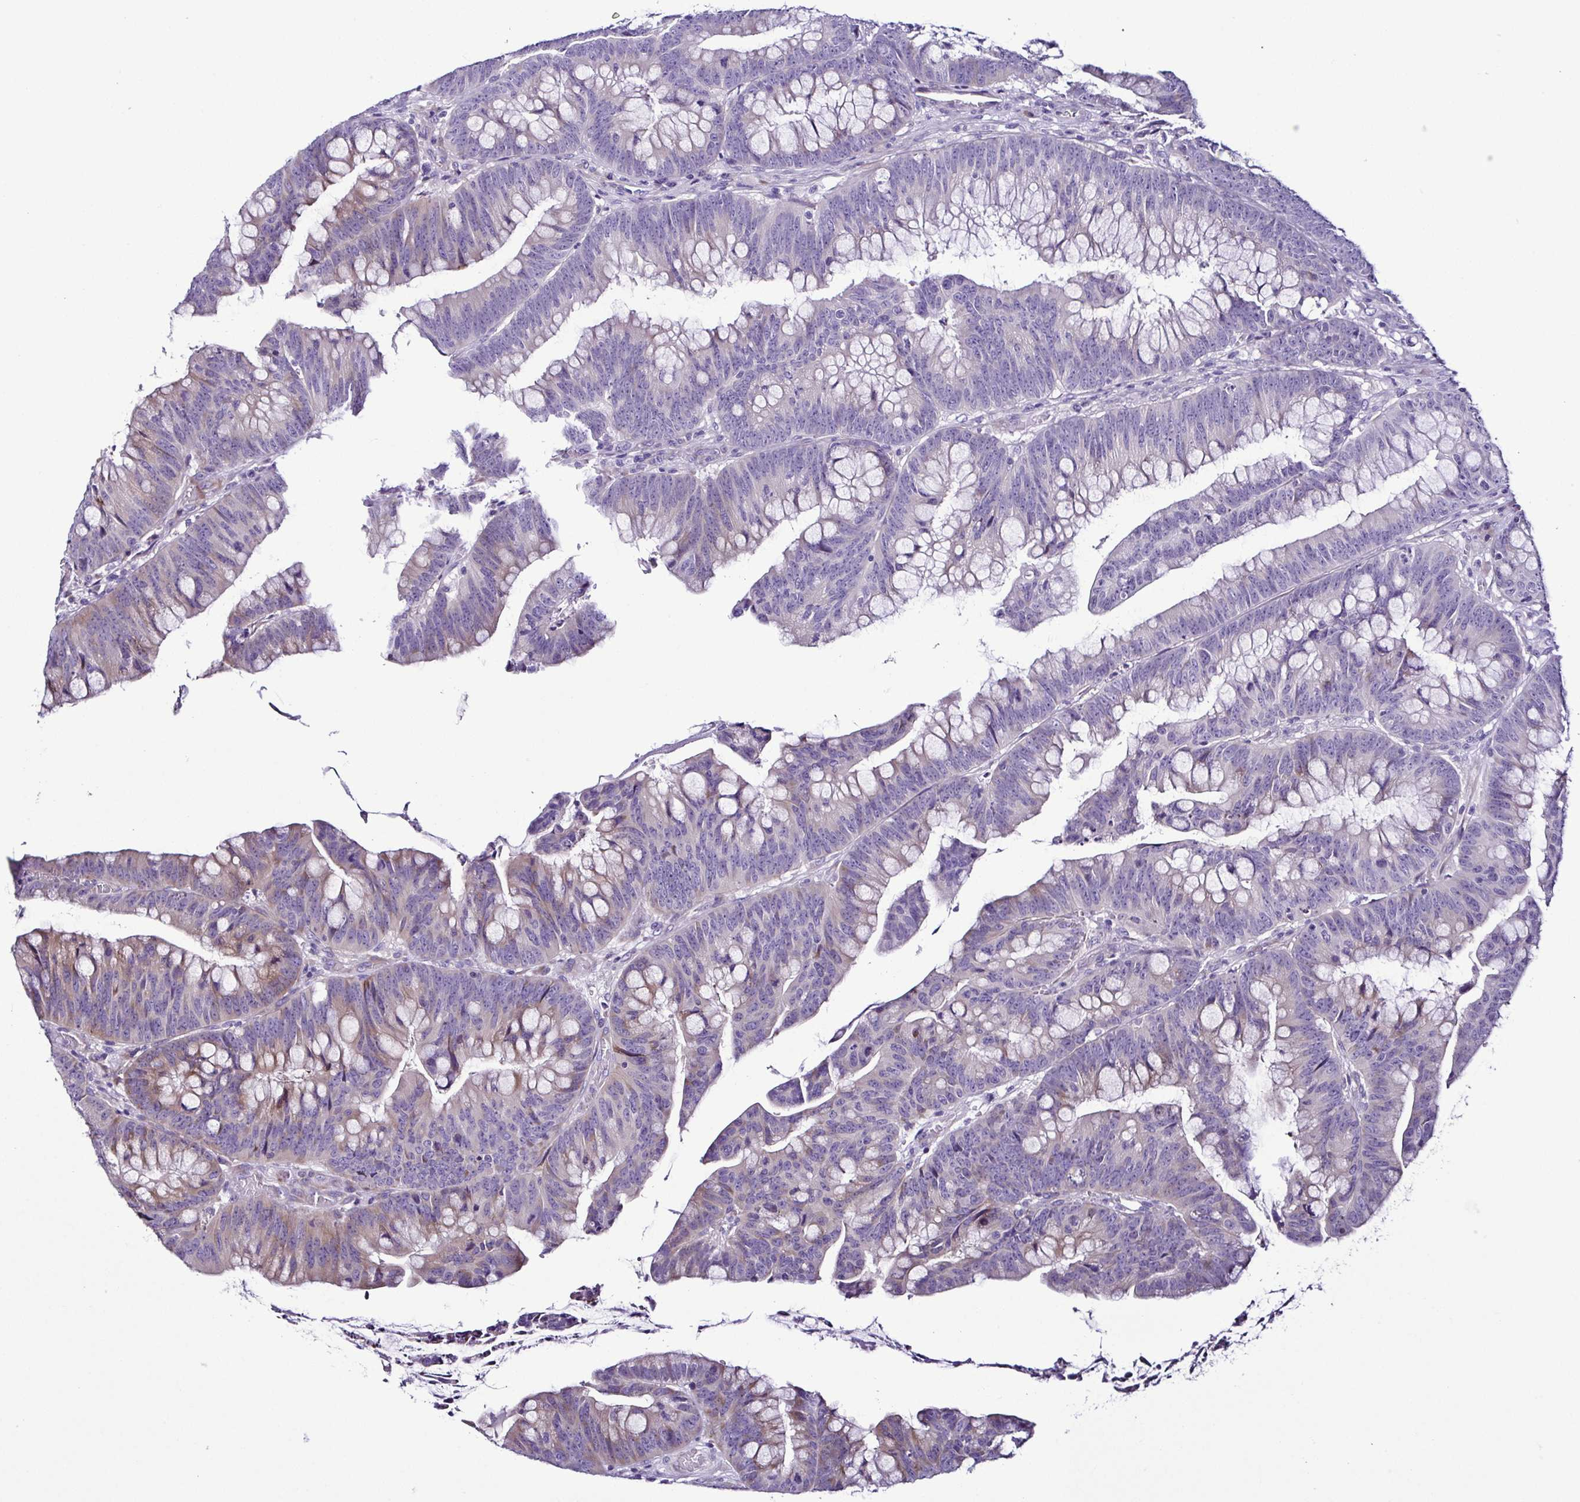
{"staining": {"intensity": "weak", "quantity": "<25%", "location": "cytoplasmic/membranous"}, "tissue": "colorectal cancer", "cell_type": "Tumor cells", "image_type": "cancer", "snomed": [{"axis": "morphology", "description": "Adenocarcinoma, NOS"}, {"axis": "topography", "description": "Colon"}], "caption": "IHC image of neoplastic tissue: colorectal adenocarcinoma stained with DAB (3,3'-diaminobenzidine) displays no significant protein positivity in tumor cells.", "gene": "SRL", "patient": {"sex": "male", "age": 62}}